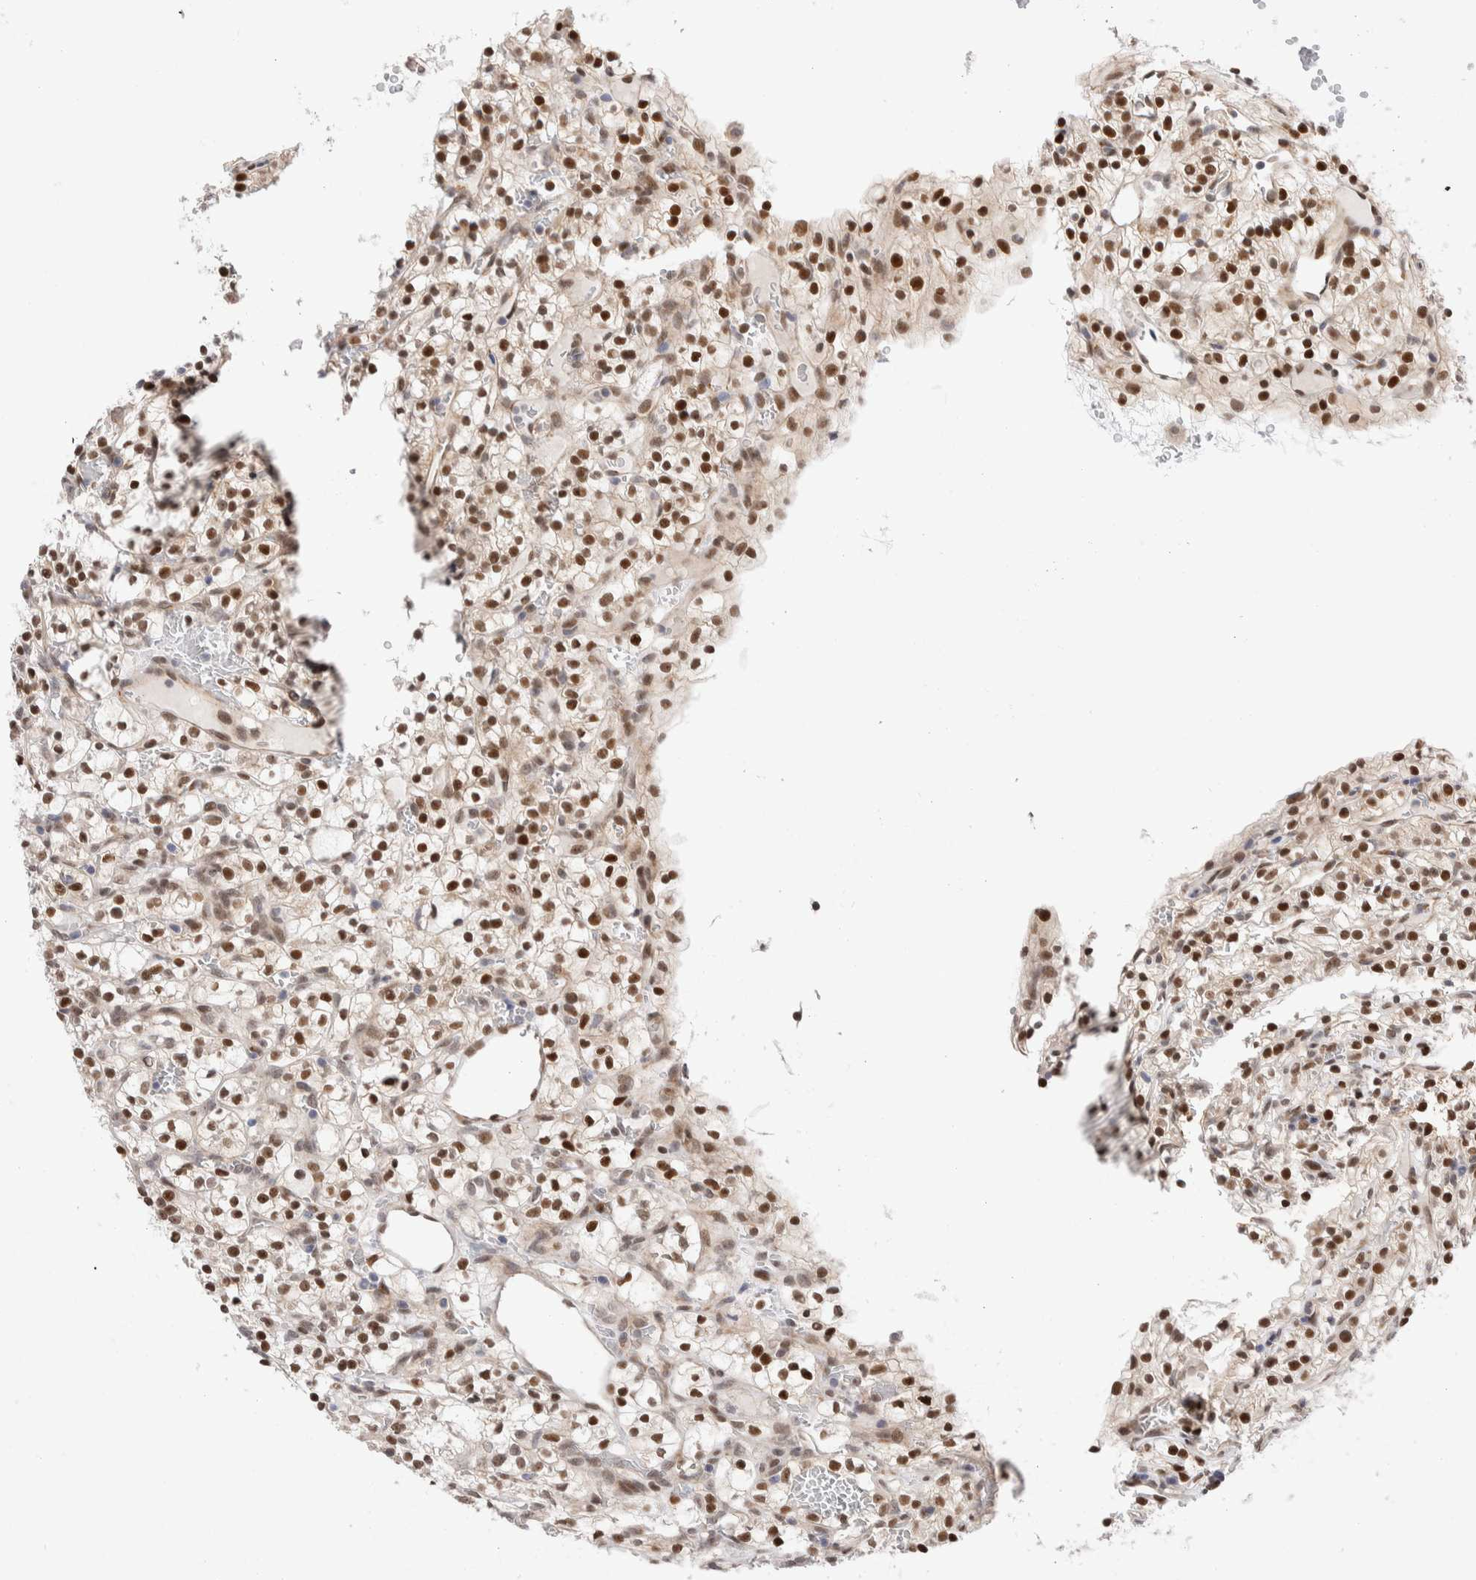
{"staining": {"intensity": "moderate", "quantity": ">75%", "location": "nuclear"}, "tissue": "renal cancer", "cell_type": "Tumor cells", "image_type": "cancer", "snomed": [{"axis": "morphology", "description": "Adenocarcinoma, NOS"}, {"axis": "topography", "description": "Kidney"}], "caption": "Adenocarcinoma (renal) tissue displays moderate nuclear staining in approximately >75% of tumor cells", "gene": "NSMAF", "patient": {"sex": "female", "age": 57}}